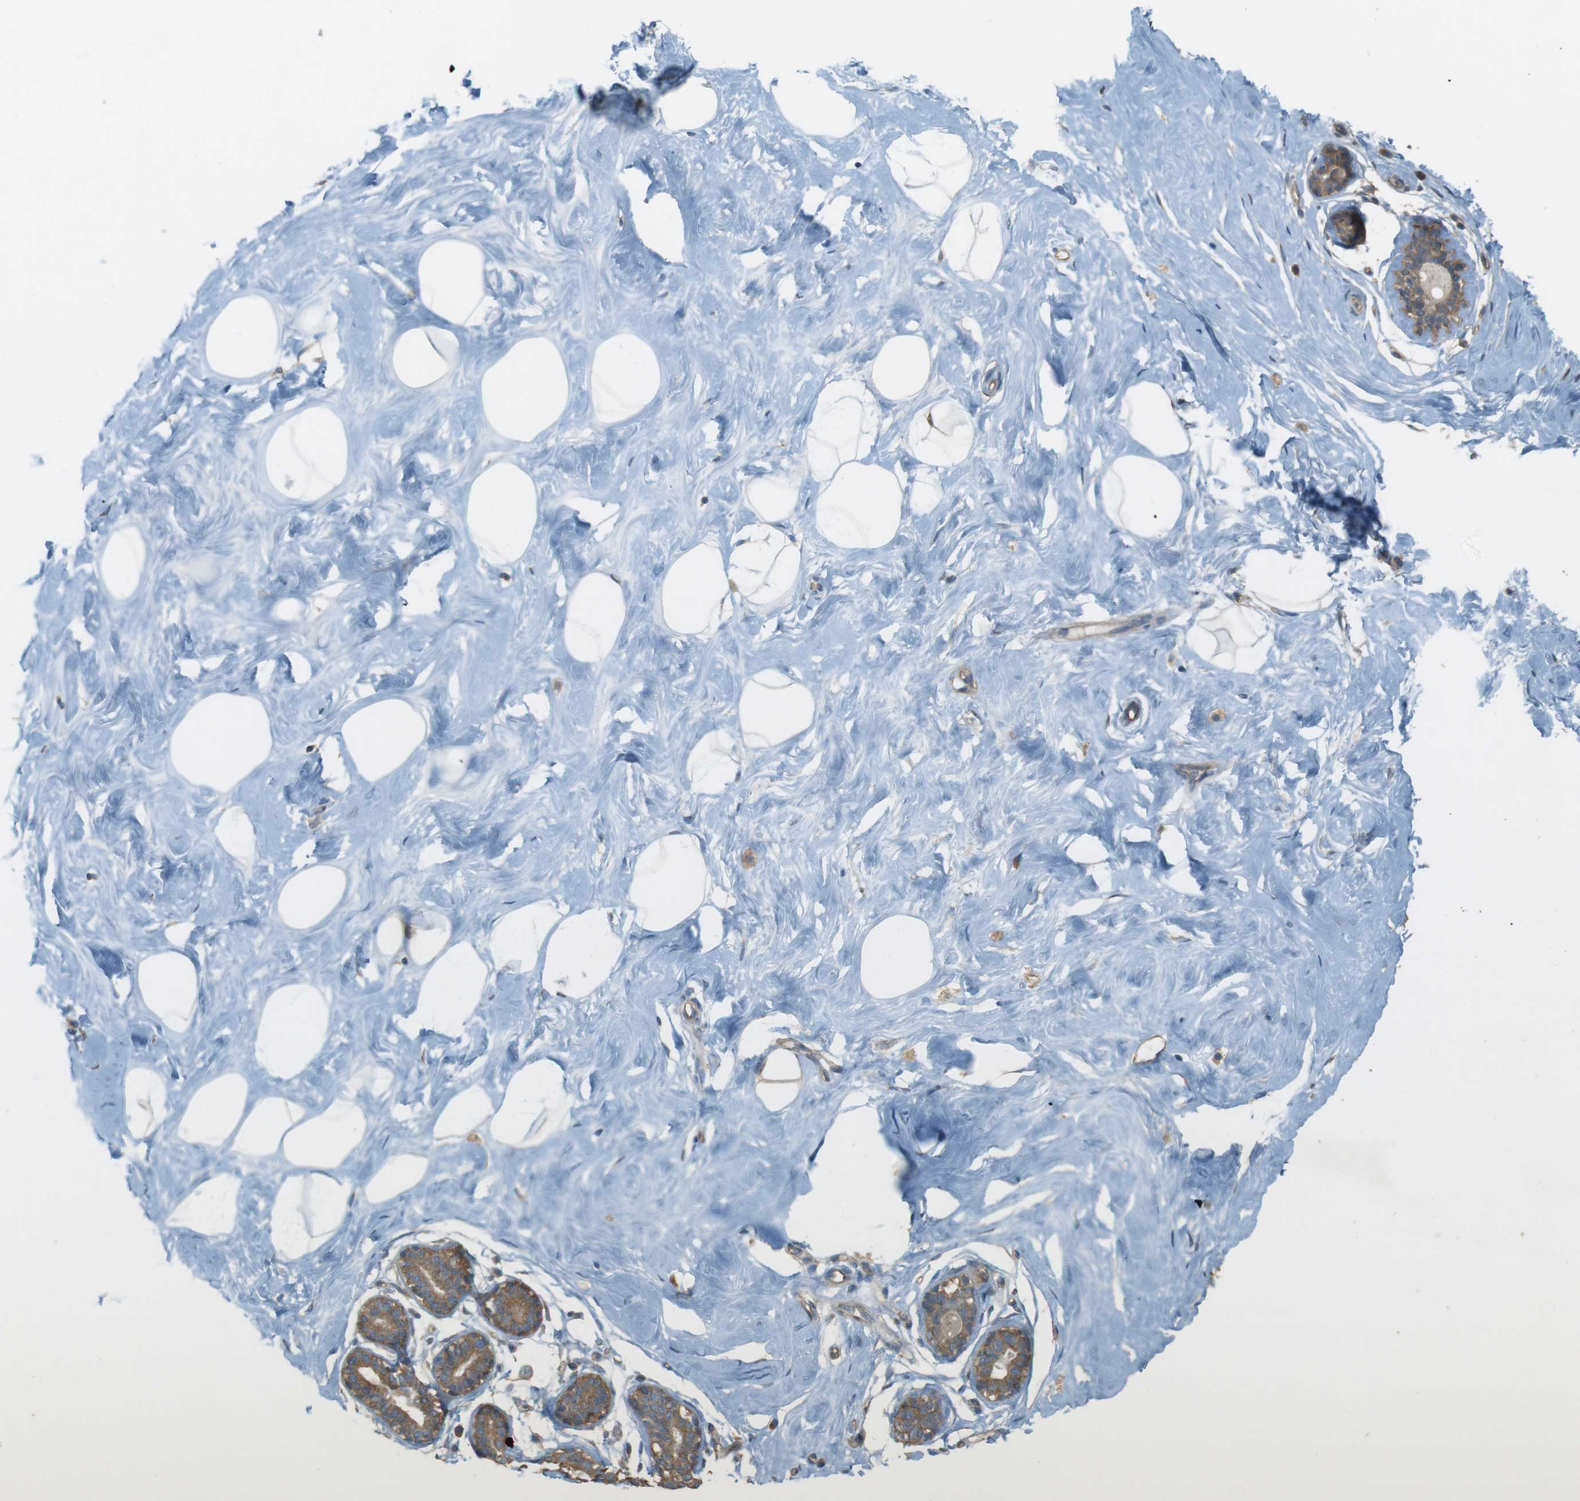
{"staining": {"intensity": "weak", "quantity": "25%-75%", "location": "cytoplasmic/membranous"}, "tissue": "breast", "cell_type": "Adipocytes", "image_type": "normal", "snomed": [{"axis": "morphology", "description": "Normal tissue, NOS"}, {"axis": "topography", "description": "Breast"}], "caption": "Immunohistochemical staining of normal breast exhibits weak cytoplasmic/membranous protein positivity in about 25%-75% of adipocytes.", "gene": "ZDHHC20", "patient": {"sex": "female", "age": 23}}